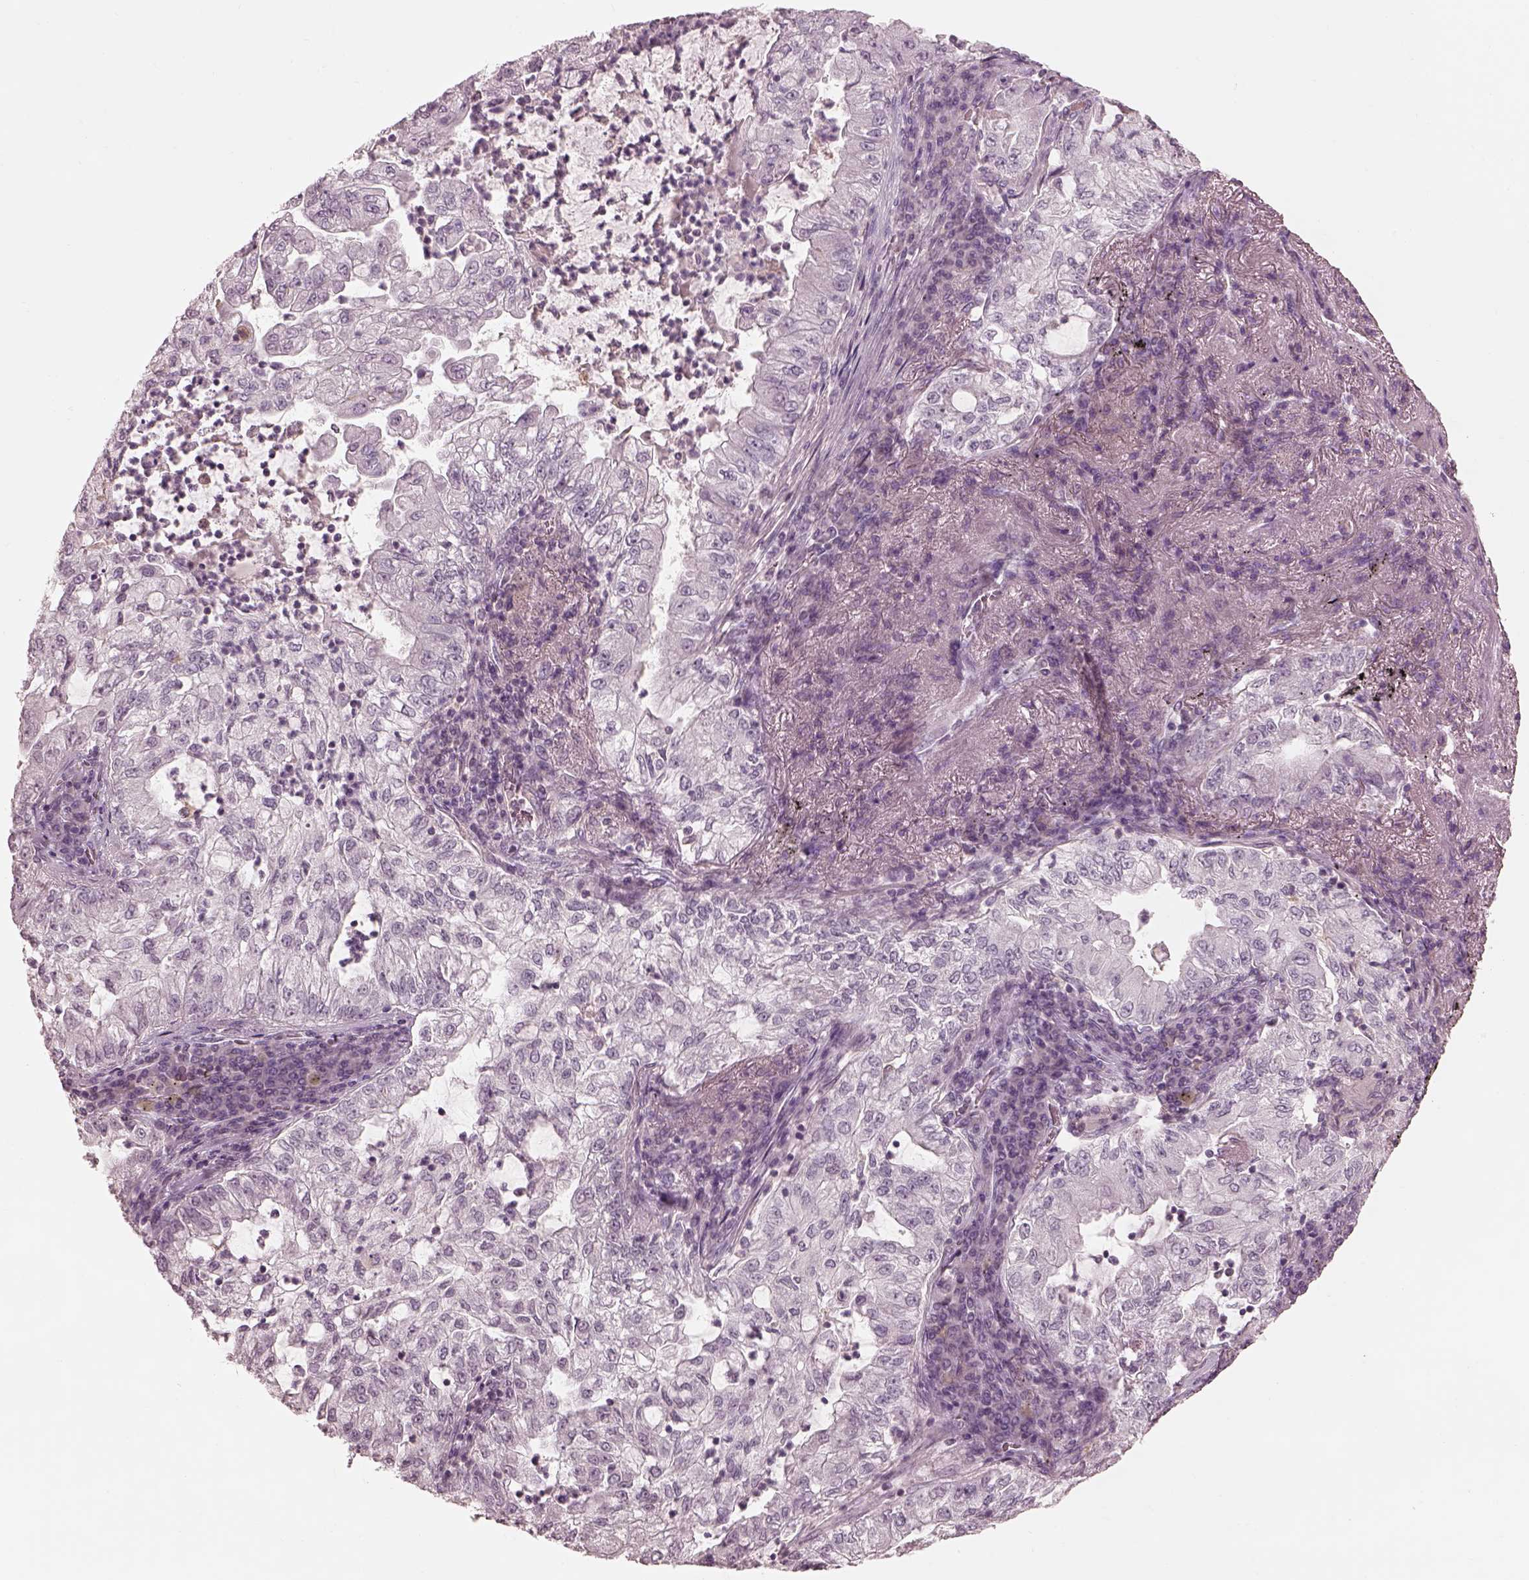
{"staining": {"intensity": "negative", "quantity": "none", "location": "none"}, "tissue": "lung cancer", "cell_type": "Tumor cells", "image_type": "cancer", "snomed": [{"axis": "morphology", "description": "Adenocarcinoma, NOS"}, {"axis": "topography", "description": "Lung"}], "caption": "High power microscopy image of an IHC photomicrograph of lung cancer, revealing no significant positivity in tumor cells.", "gene": "PRKACG", "patient": {"sex": "female", "age": 73}}